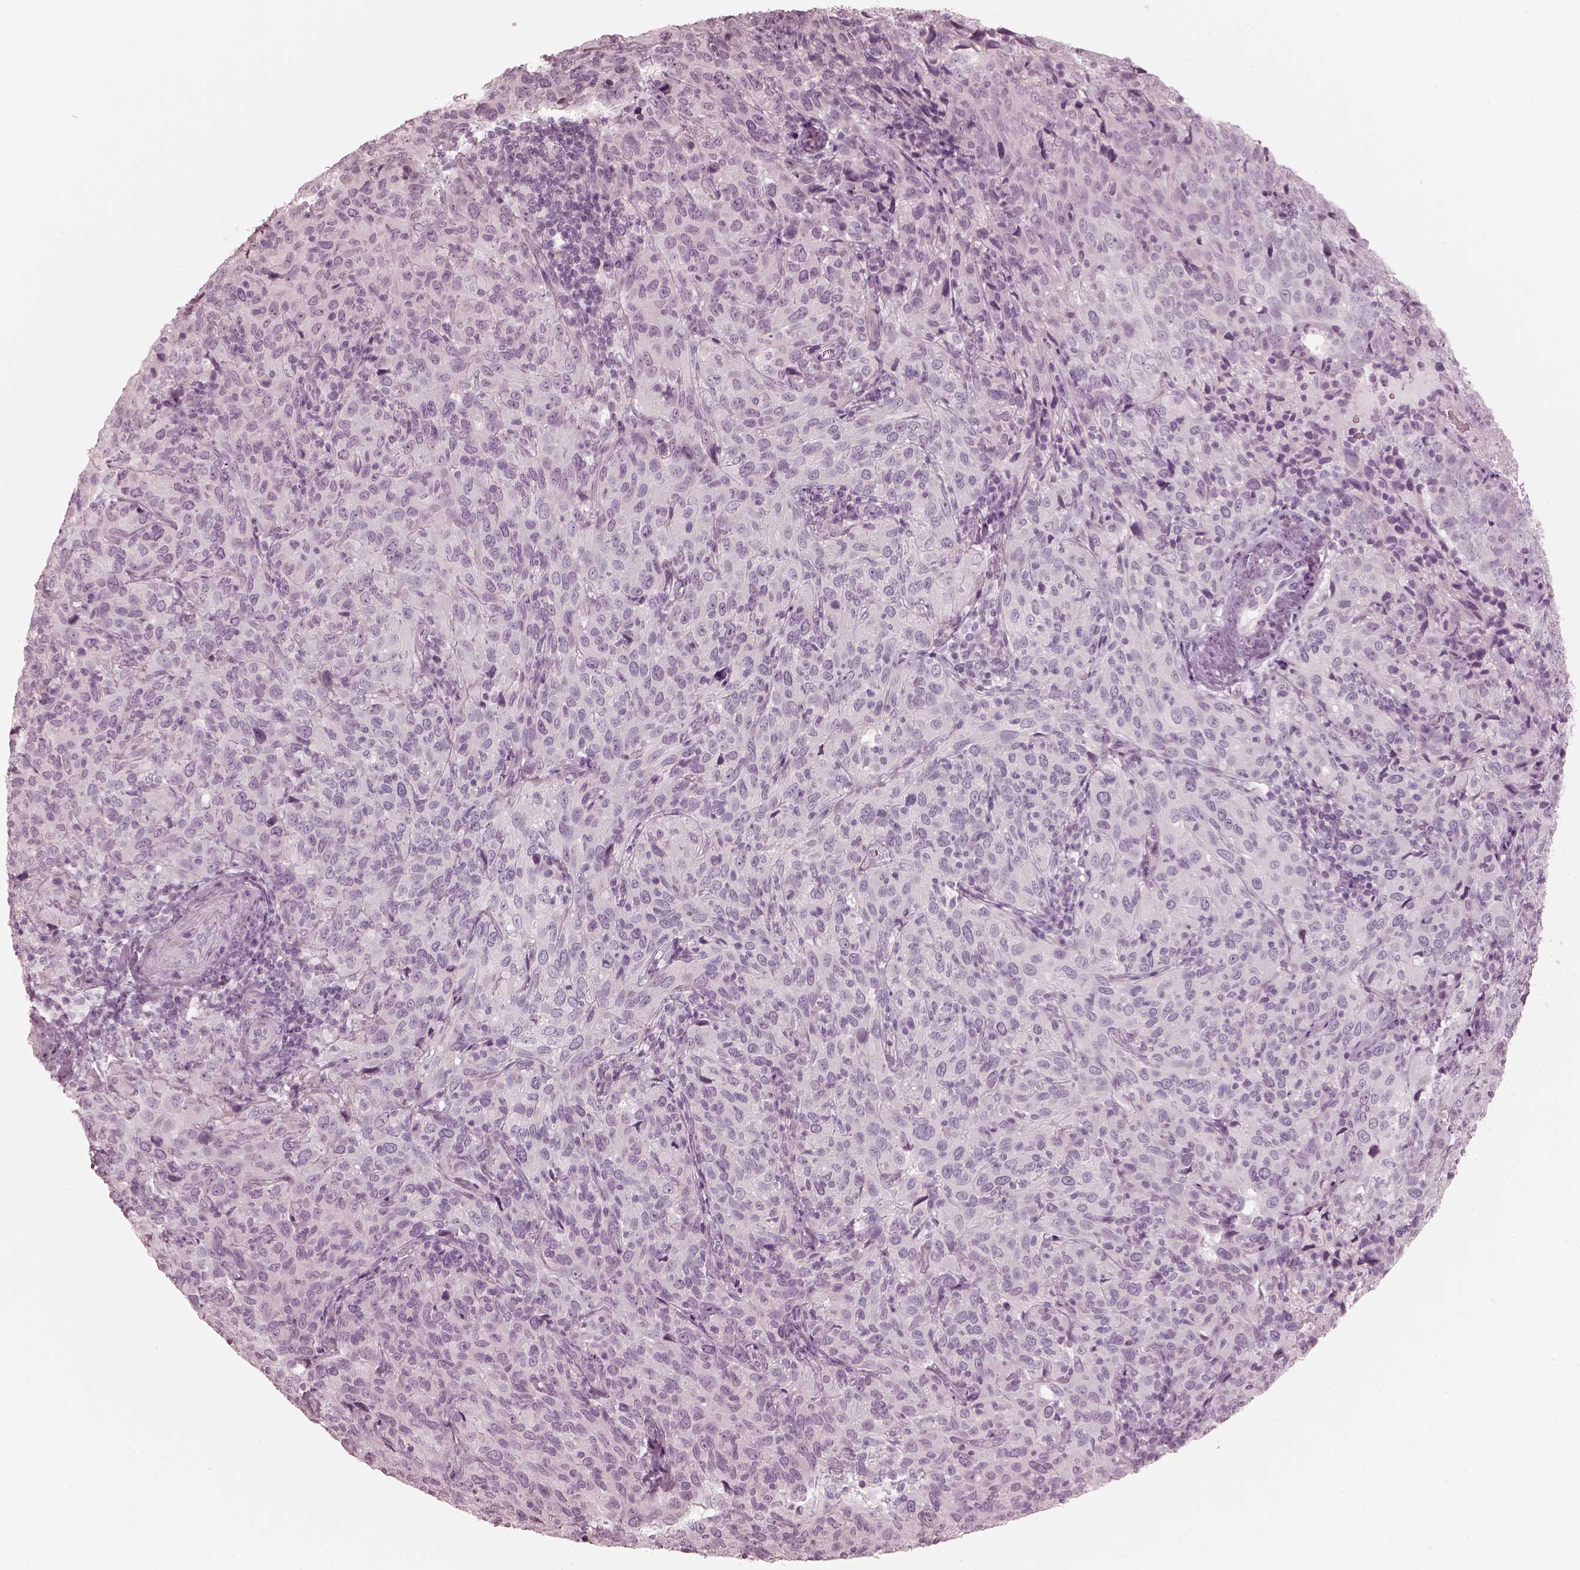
{"staining": {"intensity": "negative", "quantity": "none", "location": "none"}, "tissue": "cervical cancer", "cell_type": "Tumor cells", "image_type": "cancer", "snomed": [{"axis": "morphology", "description": "Squamous cell carcinoma, NOS"}, {"axis": "topography", "description": "Cervix"}], "caption": "A micrograph of cervical cancer stained for a protein demonstrates no brown staining in tumor cells.", "gene": "SAXO2", "patient": {"sex": "female", "age": 51}}